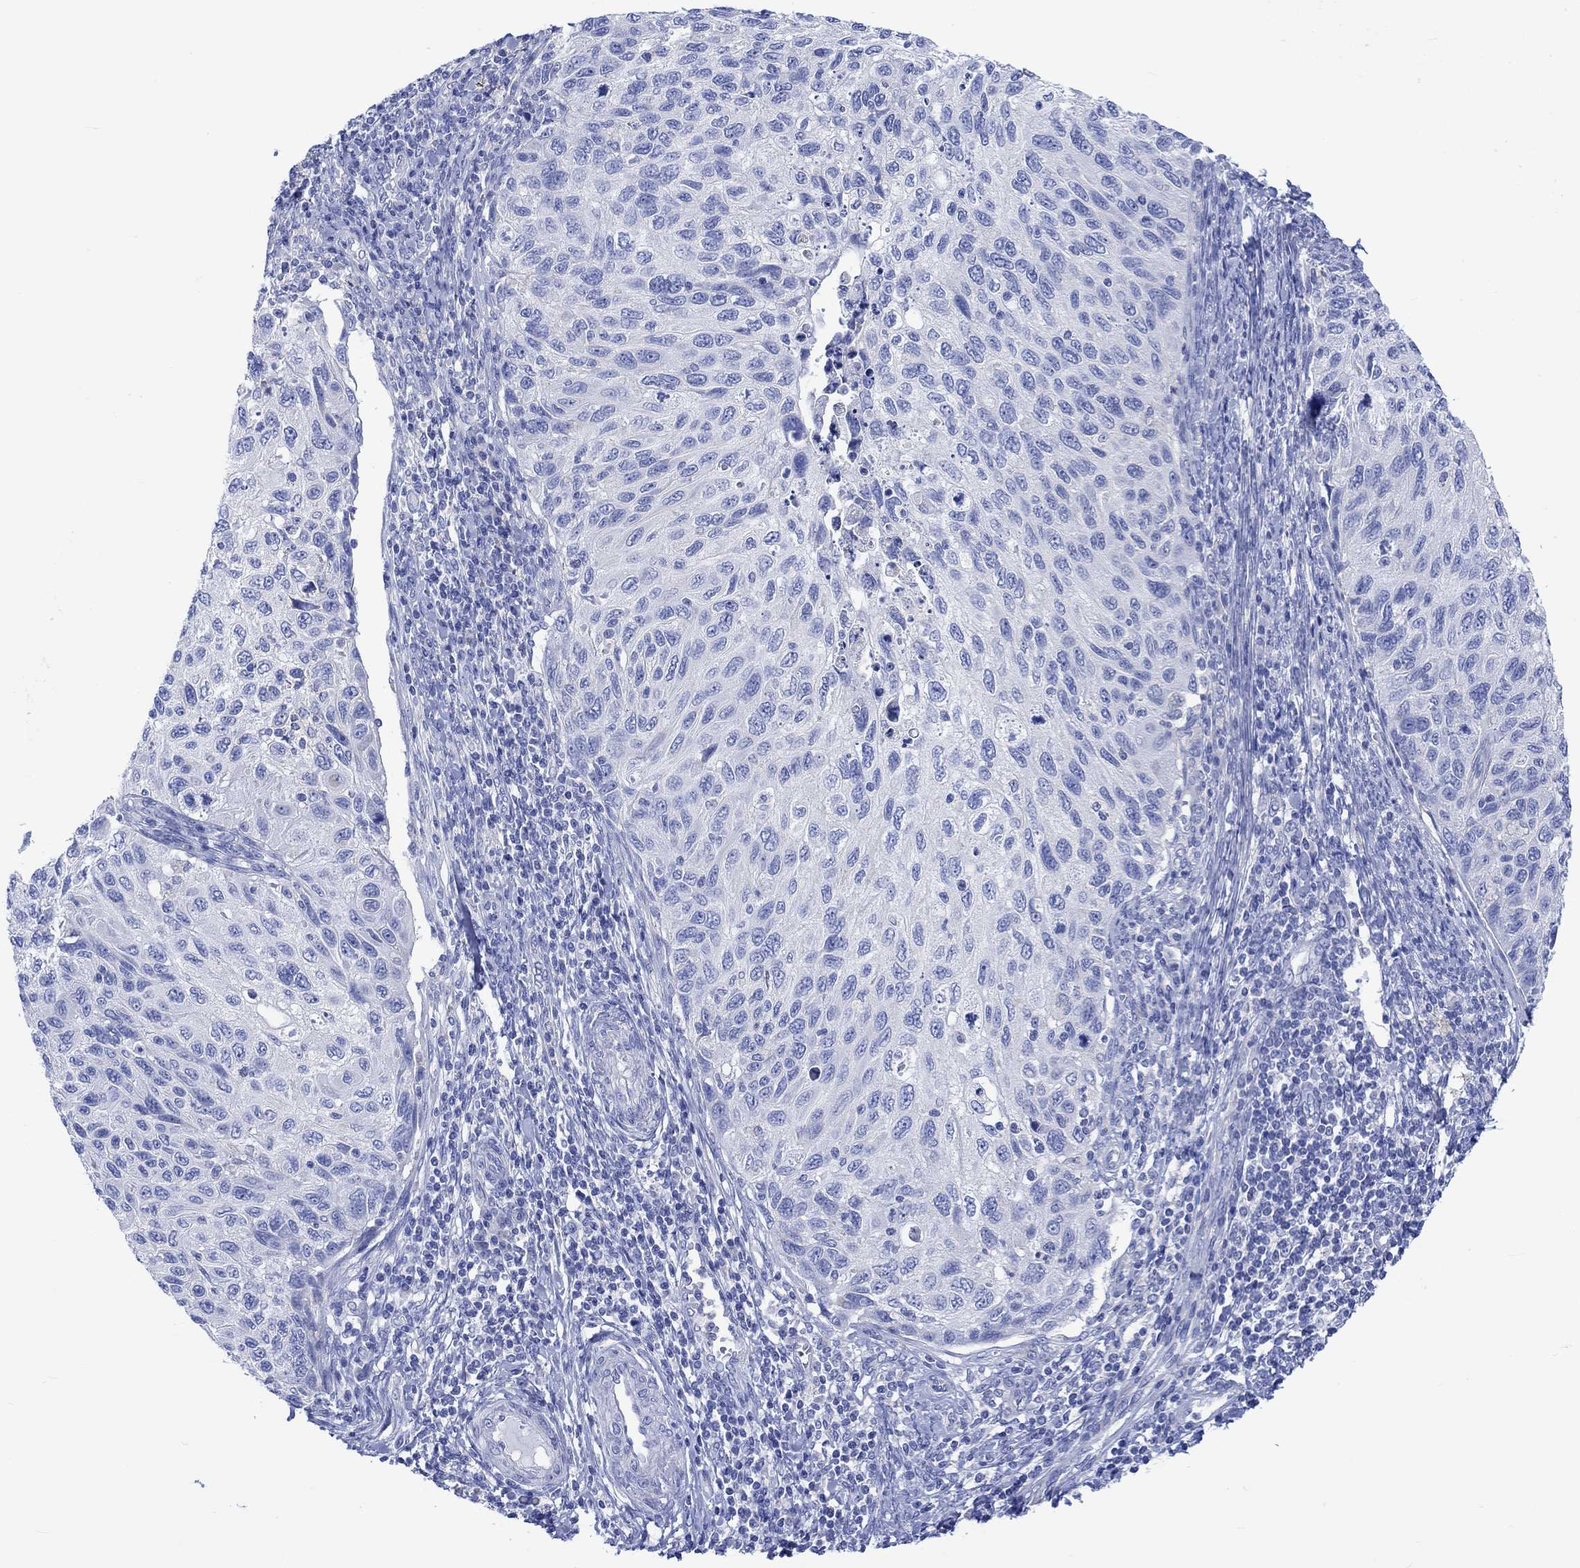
{"staining": {"intensity": "negative", "quantity": "none", "location": "none"}, "tissue": "cervical cancer", "cell_type": "Tumor cells", "image_type": "cancer", "snomed": [{"axis": "morphology", "description": "Squamous cell carcinoma, NOS"}, {"axis": "topography", "description": "Cervix"}], "caption": "This is an immunohistochemistry (IHC) histopathology image of human cervical cancer. There is no expression in tumor cells.", "gene": "REEP6", "patient": {"sex": "female", "age": 70}}